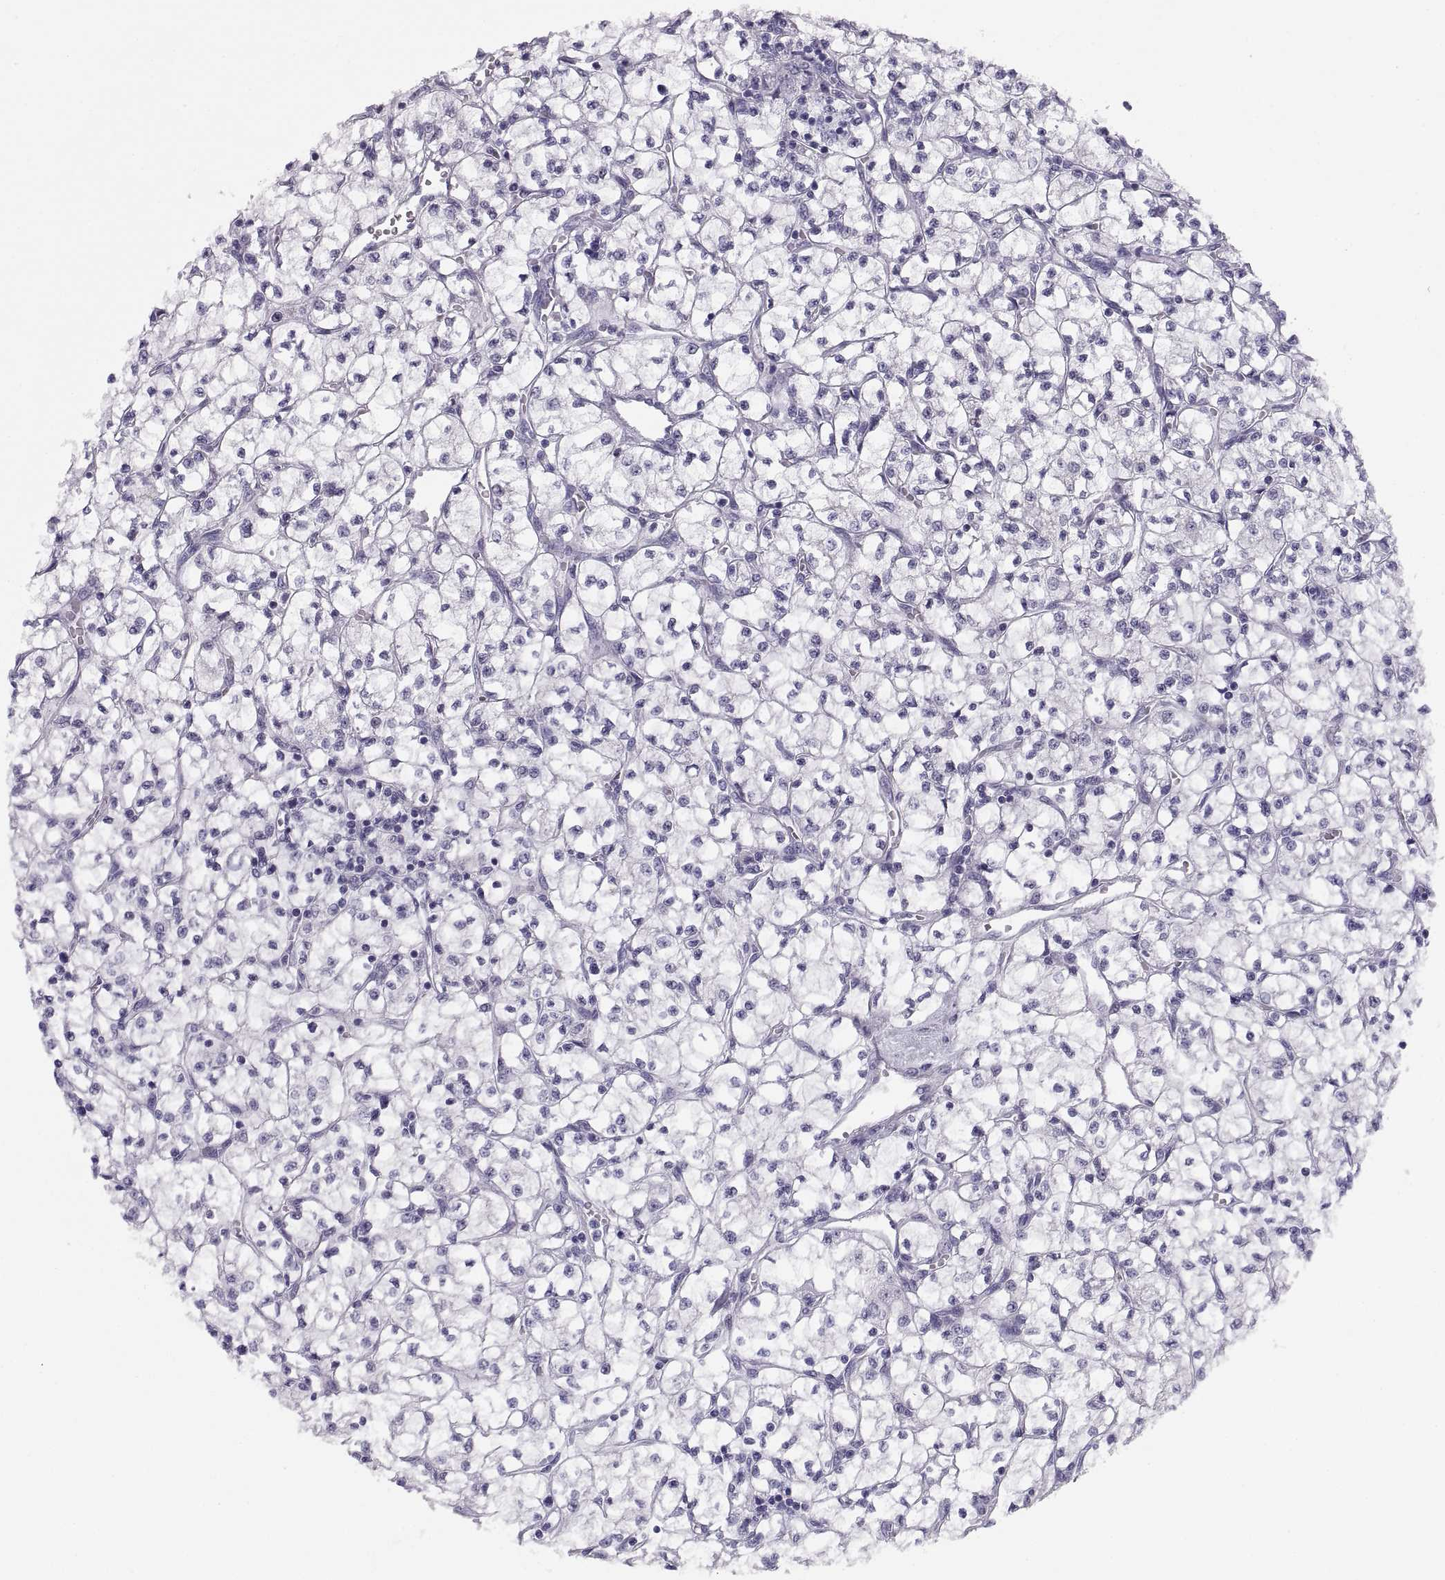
{"staining": {"intensity": "negative", "quantity": "none", "location": "none"}, "tissue": "renal cancer", "cell_type": "Tumor cells", "image_type": "cancer", "snomed": [{"axis": "morphology", "description": "Adenocarcinoma, NOS"}, {"axis": "topography", "description": "Kidney"}], "caption": "Histopathology image shows no significant protein expression in tumor cells of adenocarcinoma (renal).", "gene": "PAX2", "patient": {"sex": "female", "age": 64}}